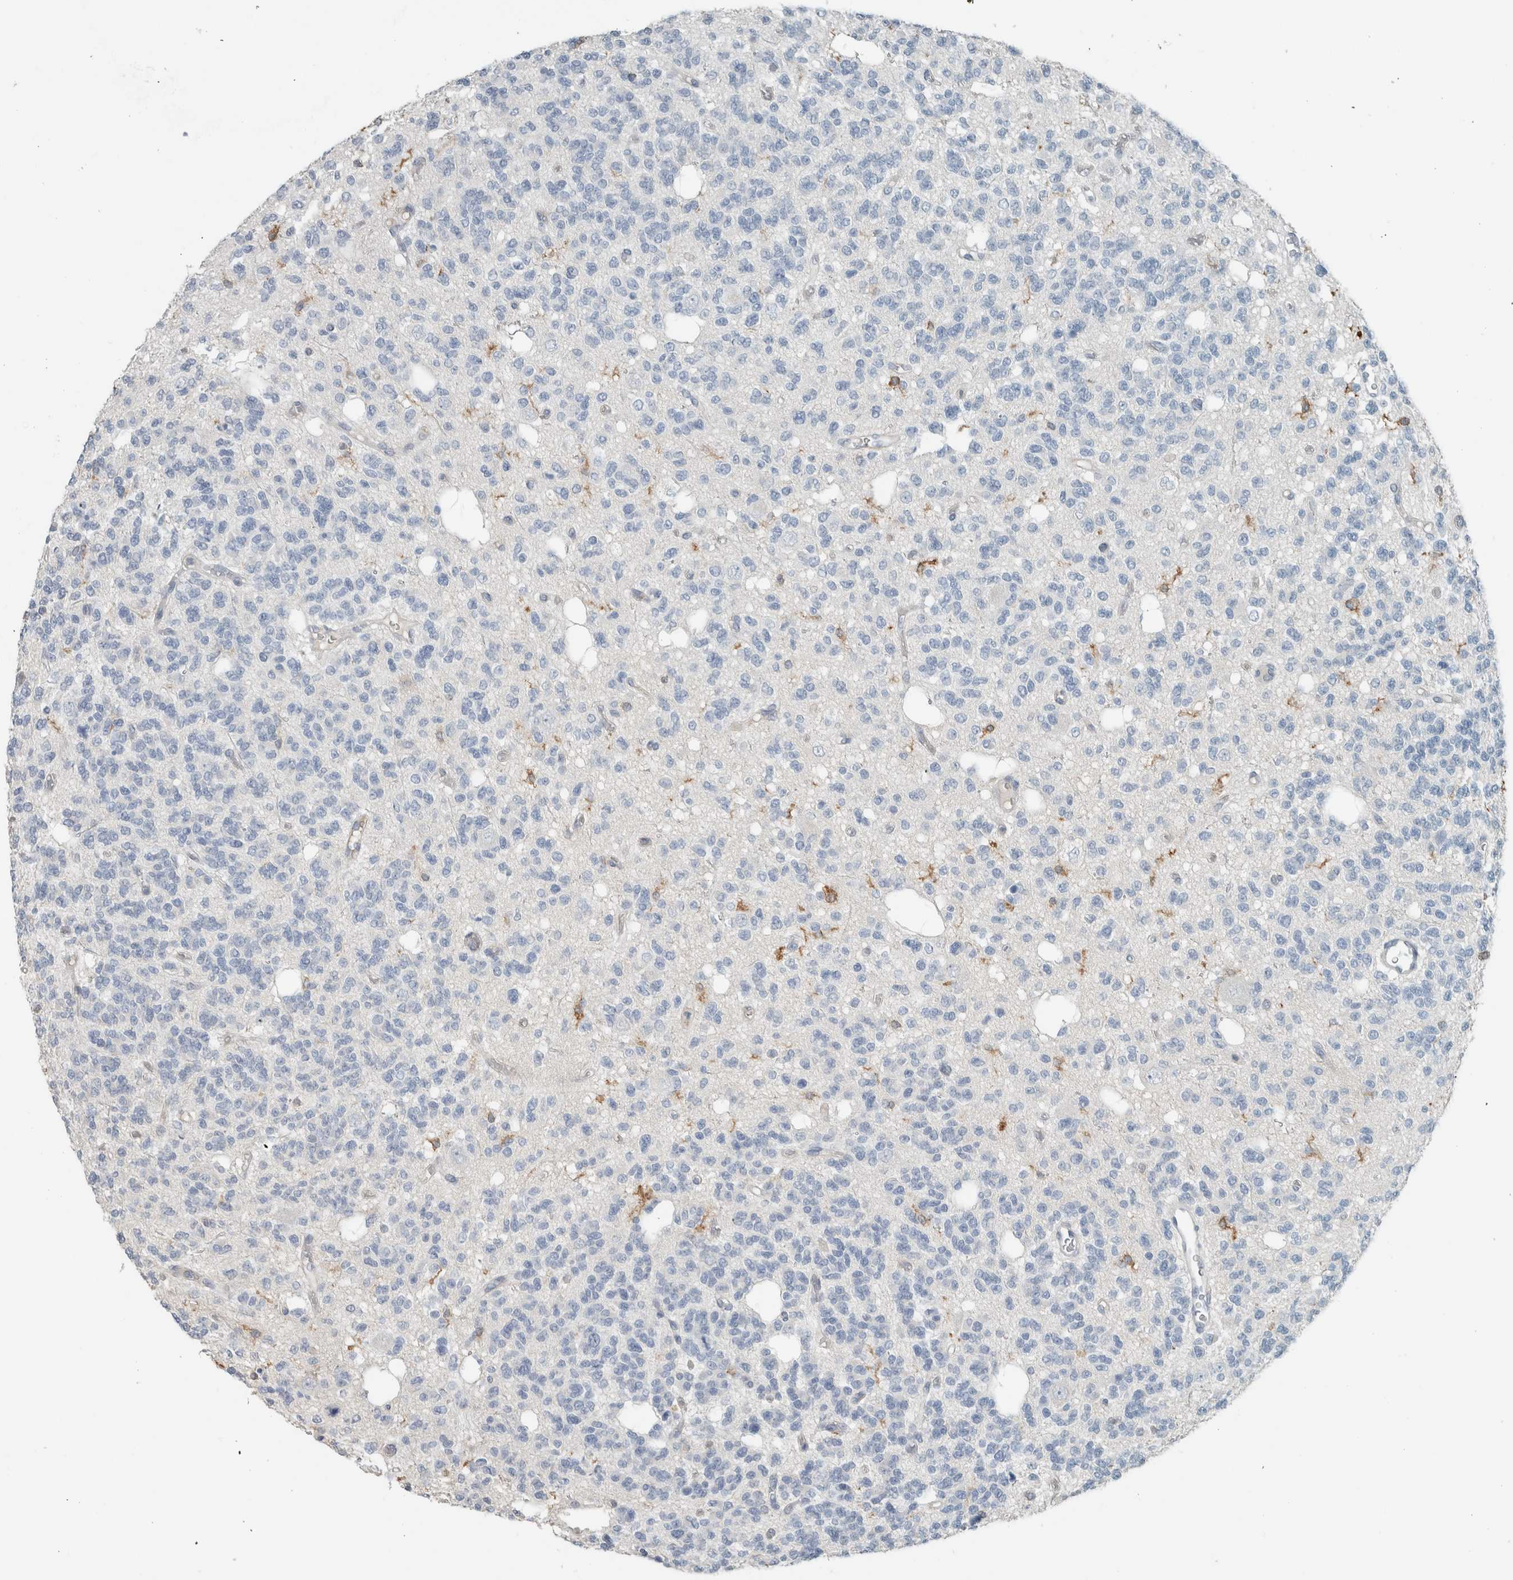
{"staining": {"intensity": "negative", "quantity": "none", "location": "none"}, "tissue": "glioma", "cell_type": "Tumor cells", "image_type": "cancer", "snomed": [{"axis": "morphology", "description": "Glioma, malignant, Low grade"}, {"axis": "topography", "description": "Brain"}], "caption": "Immunohistochemical staining of glioma reveals no significant expression in tumor cells. Brightfield microscopy of immunohistochemistry stained with DAB (brown) and hematoxylin (blue), captured at high magnification.", "gene": "SCIN", "patient": {"sex": "male", "age": 38}}